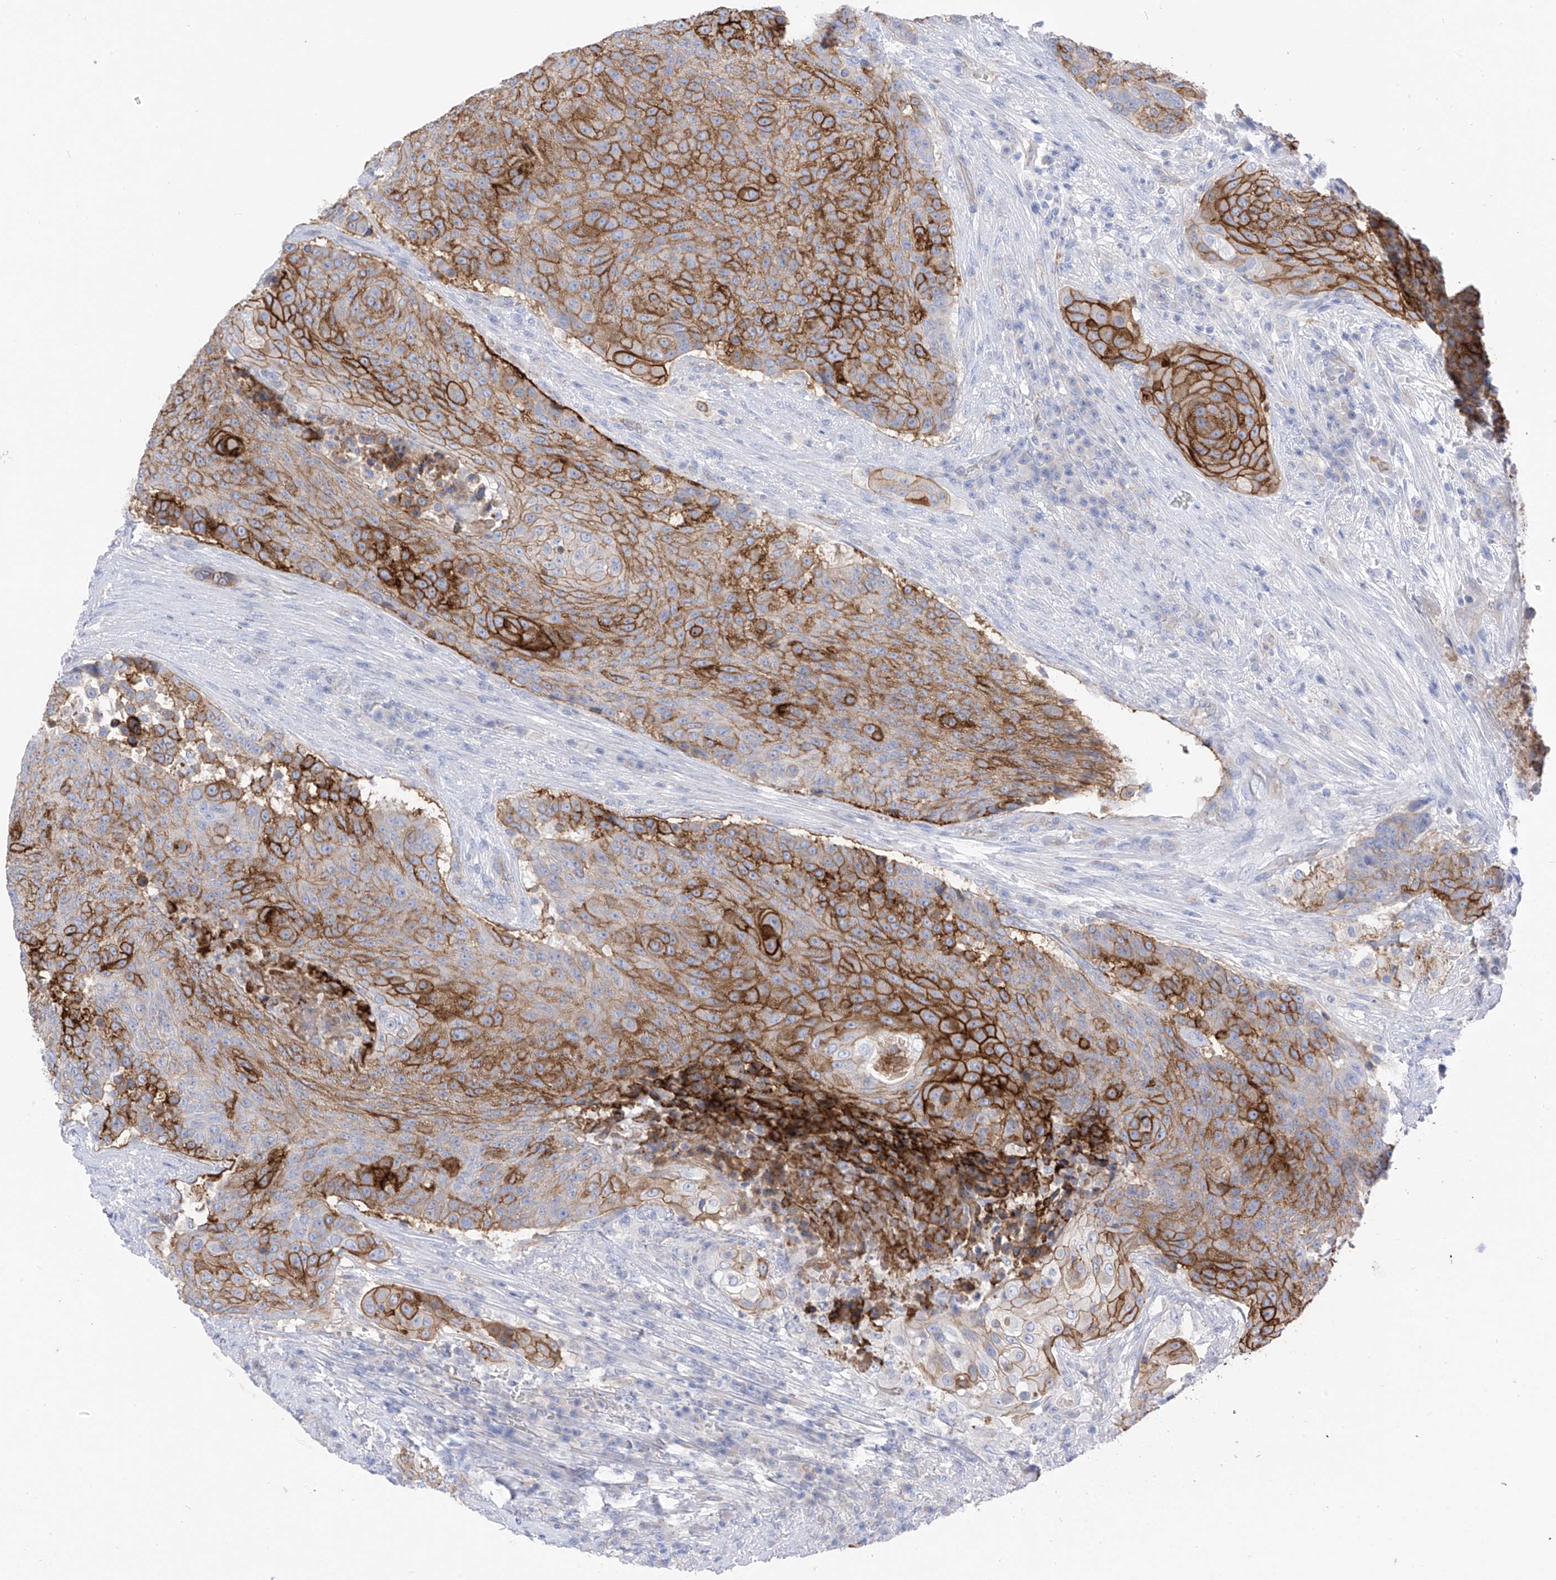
{"staining": {"intensity": "moderate", "quantity": "<25%", "location": "cytoplasmic/membranous"}, "tissue": "urothelial cancer", "cell_type": "Tumor cells", "image_type": "cancer", "snomed": [{"axis": "morphology", "description": "Urothelial carcinoma, High grade"}, {"axis": "topography", "description": "Urinary bladder"}], "caption": "IHC micrograph of neoplastic tissue: urothelial carcinoma (high-grade) stained using immunohistochemistry (IHC) reveals low levels of moderate protein expression localized specifically in the cytoplasmic/membranous of tumor cells, appearing as a cytoplasmic/membranous brown color.", "gene": "ITGA9", "patient": {"sex": "female", "age": 63}}